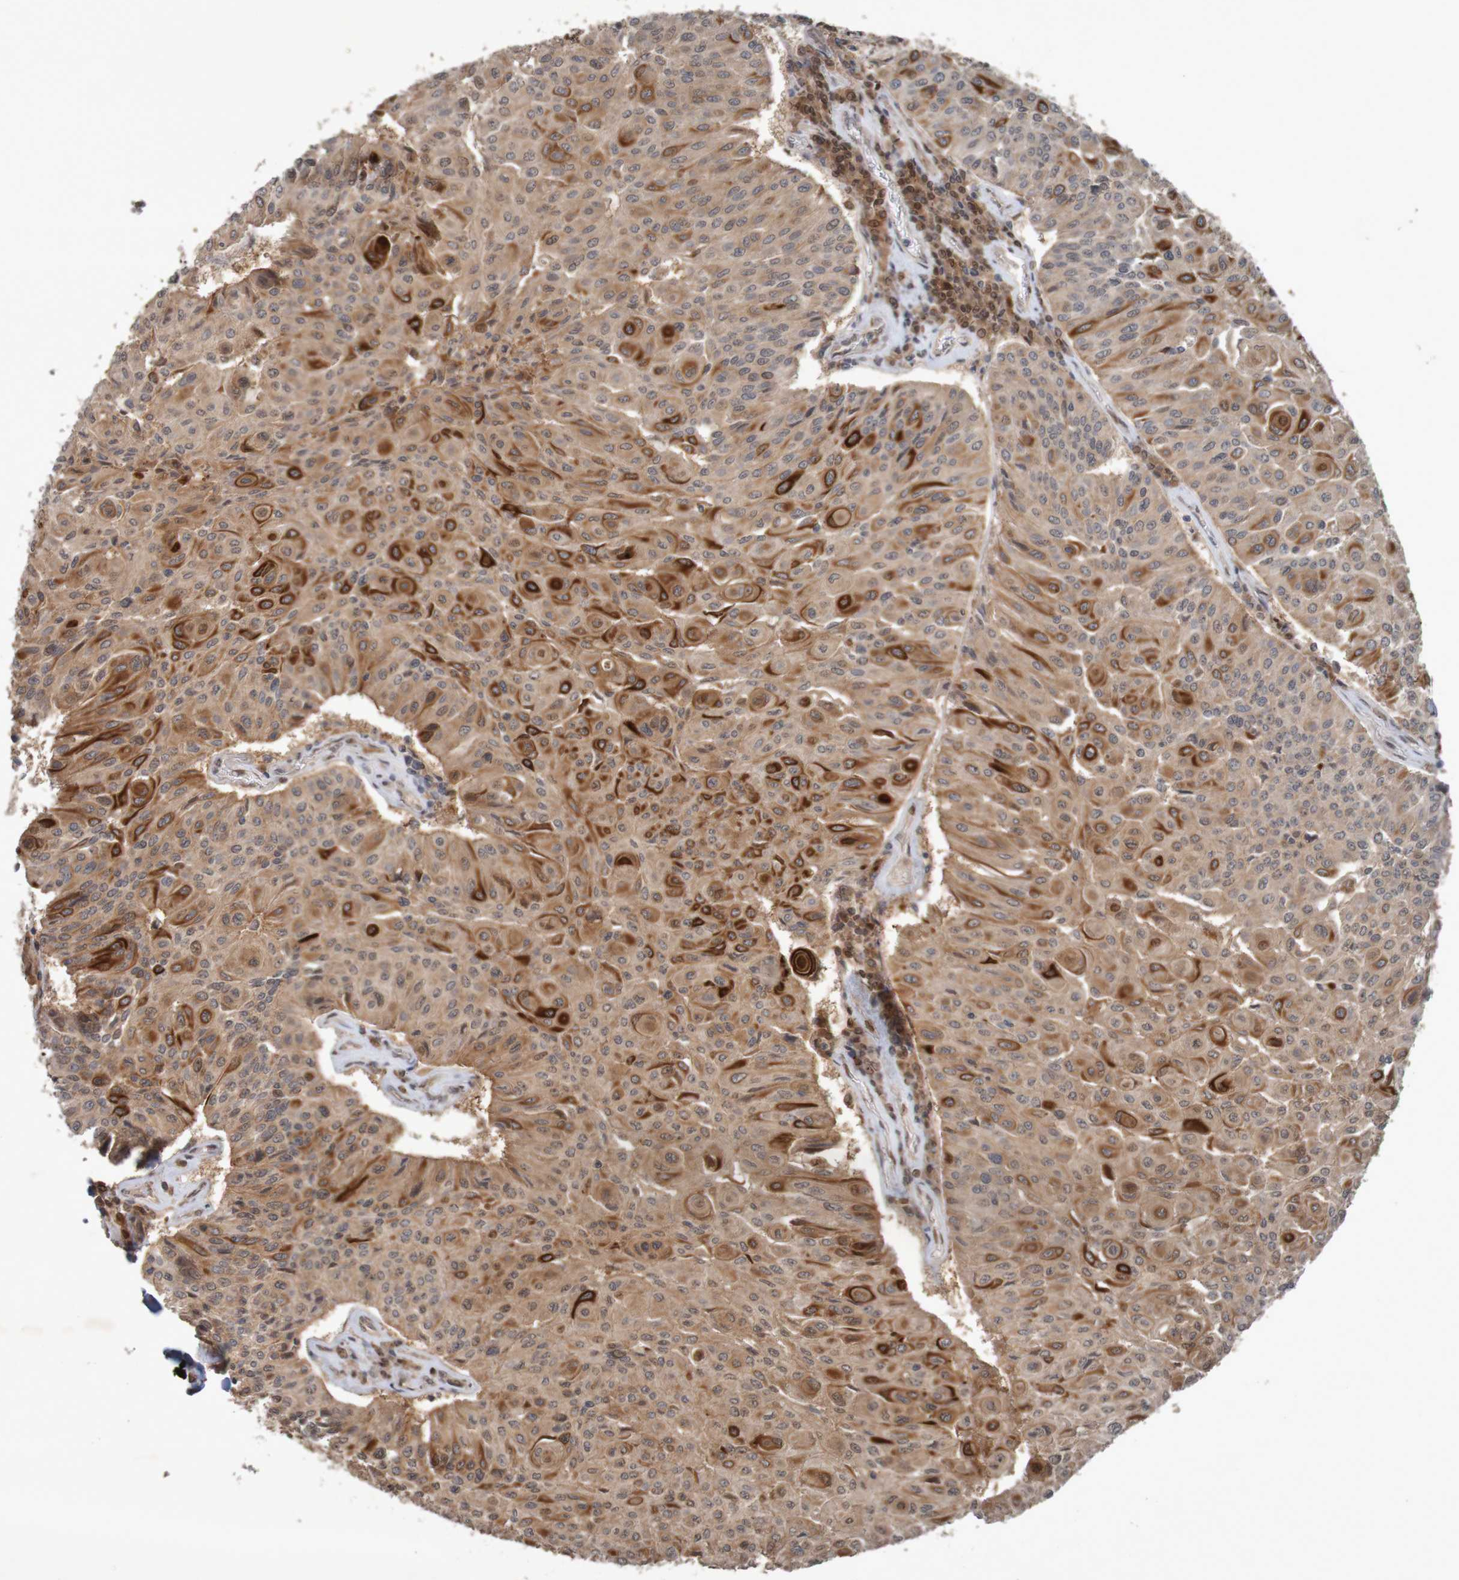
{"staining": {"intensity": "strong", "quantity": "25%-75%", "location": "cytoplasmic/membranous"}, "tissue": "urothelial cancer", "cell_type": "Tumor cells", "image_type": "cancer", "snomed": [{"axis": "morphology", "description": "Urothelial carcinoma, High grade"}, {"axis": "topography", "description": "Urinary bladder"}], "caption": "Urothelial cancer tissue exhibits strong cytoplasmic/membranous positivity in about 25%-75% of tumor cells, visualized by immunohistochemistry. The staining is performed using DAB (3,3'-diaminobenzidine) brown chromogen to label protein expression. The nuclei are counter-stained blue using hematoxylin.", "gene": "ARHGEF11", "patient": {"sex": "male", "age": 66}}